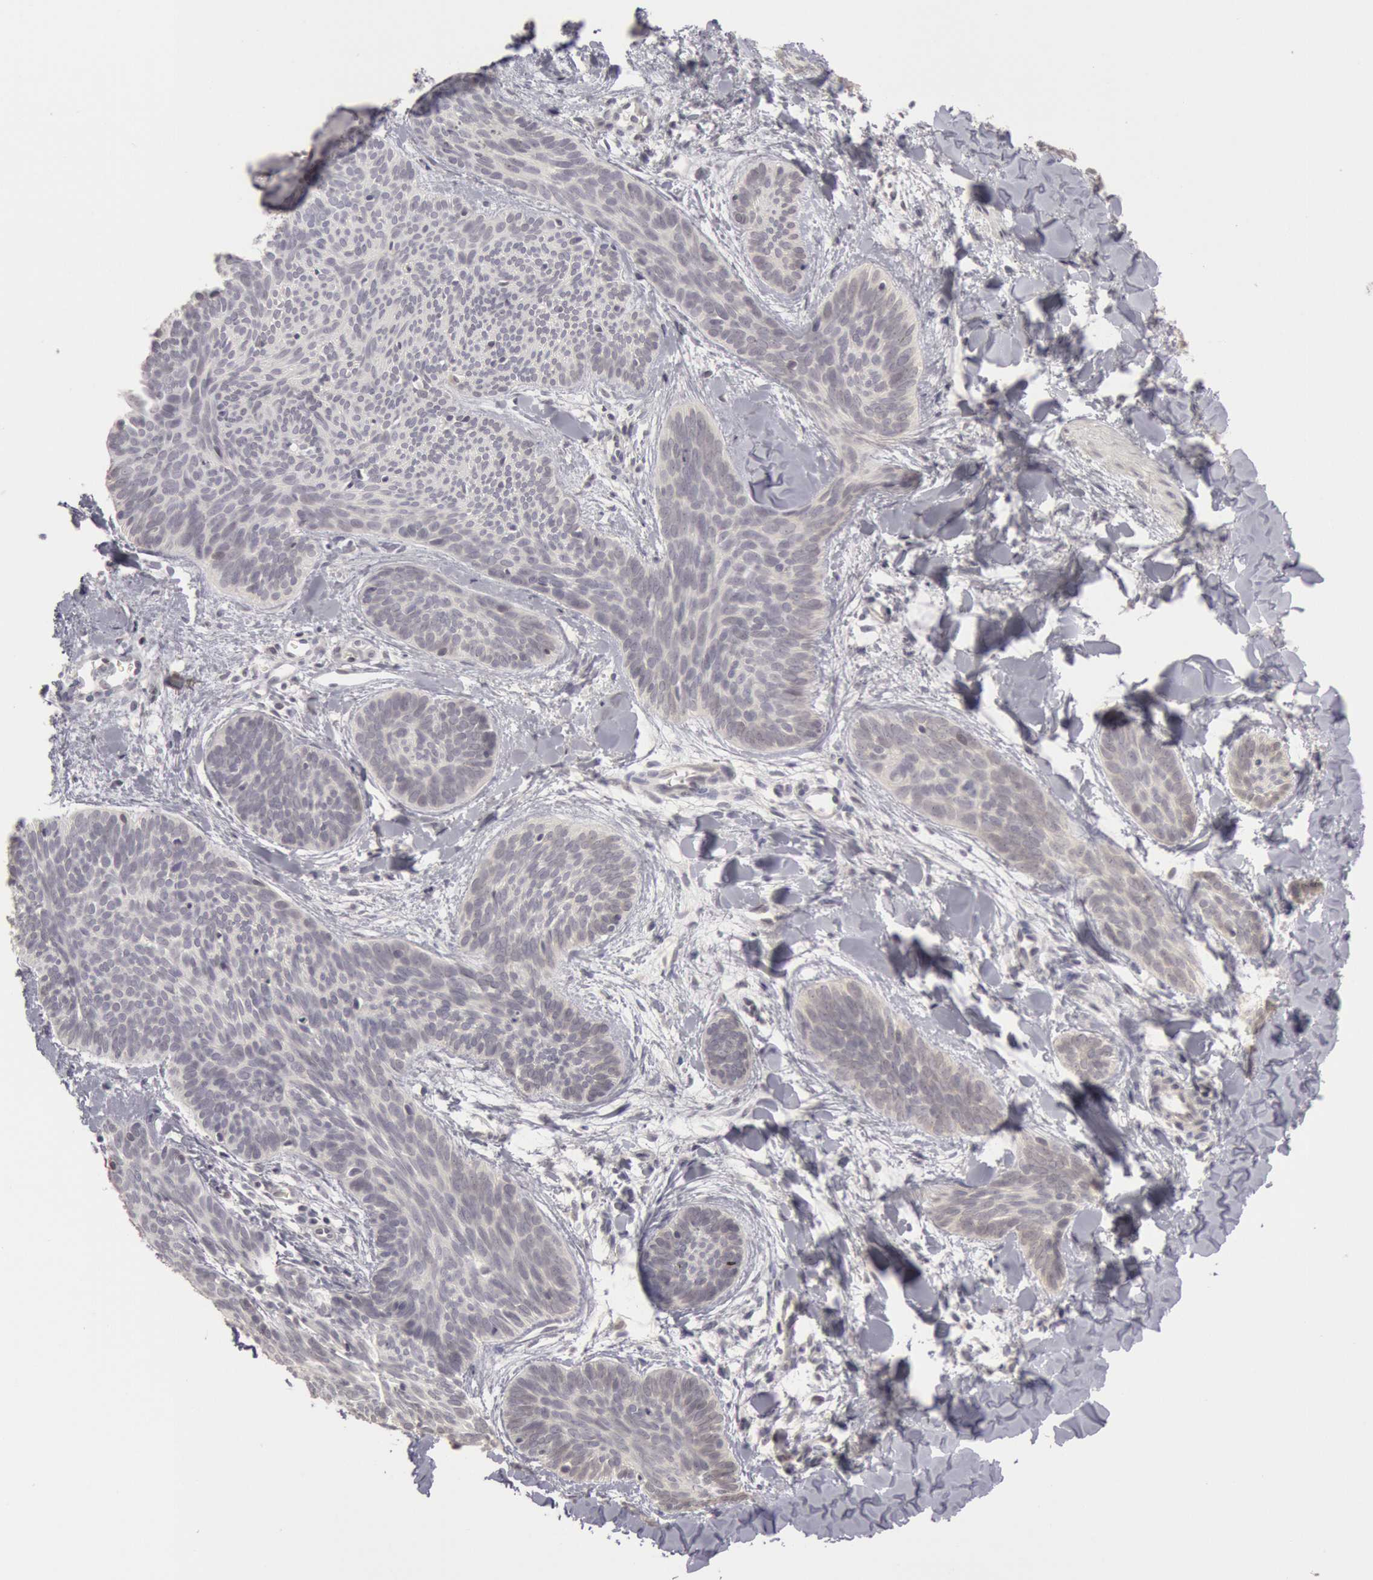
{"staining": {"intensity": "negative", "quantity": "none", "location": "none"}, "tissue": "skin cancer", "cell_type": "Tumor cells", "image_type": "cancer", "snomed": [{"axis": "morphology", "description": "Basal cell carcinoma"}, {"axis": "topography", "description": "Skin"}], "caption": "Human skin basal cell carcinoma stained for a protein using immunohistochemistry exhibits no expression in tumor cells.", "gene": "RIMBP3C", "patient": {"sex": "female", "age": 81}}